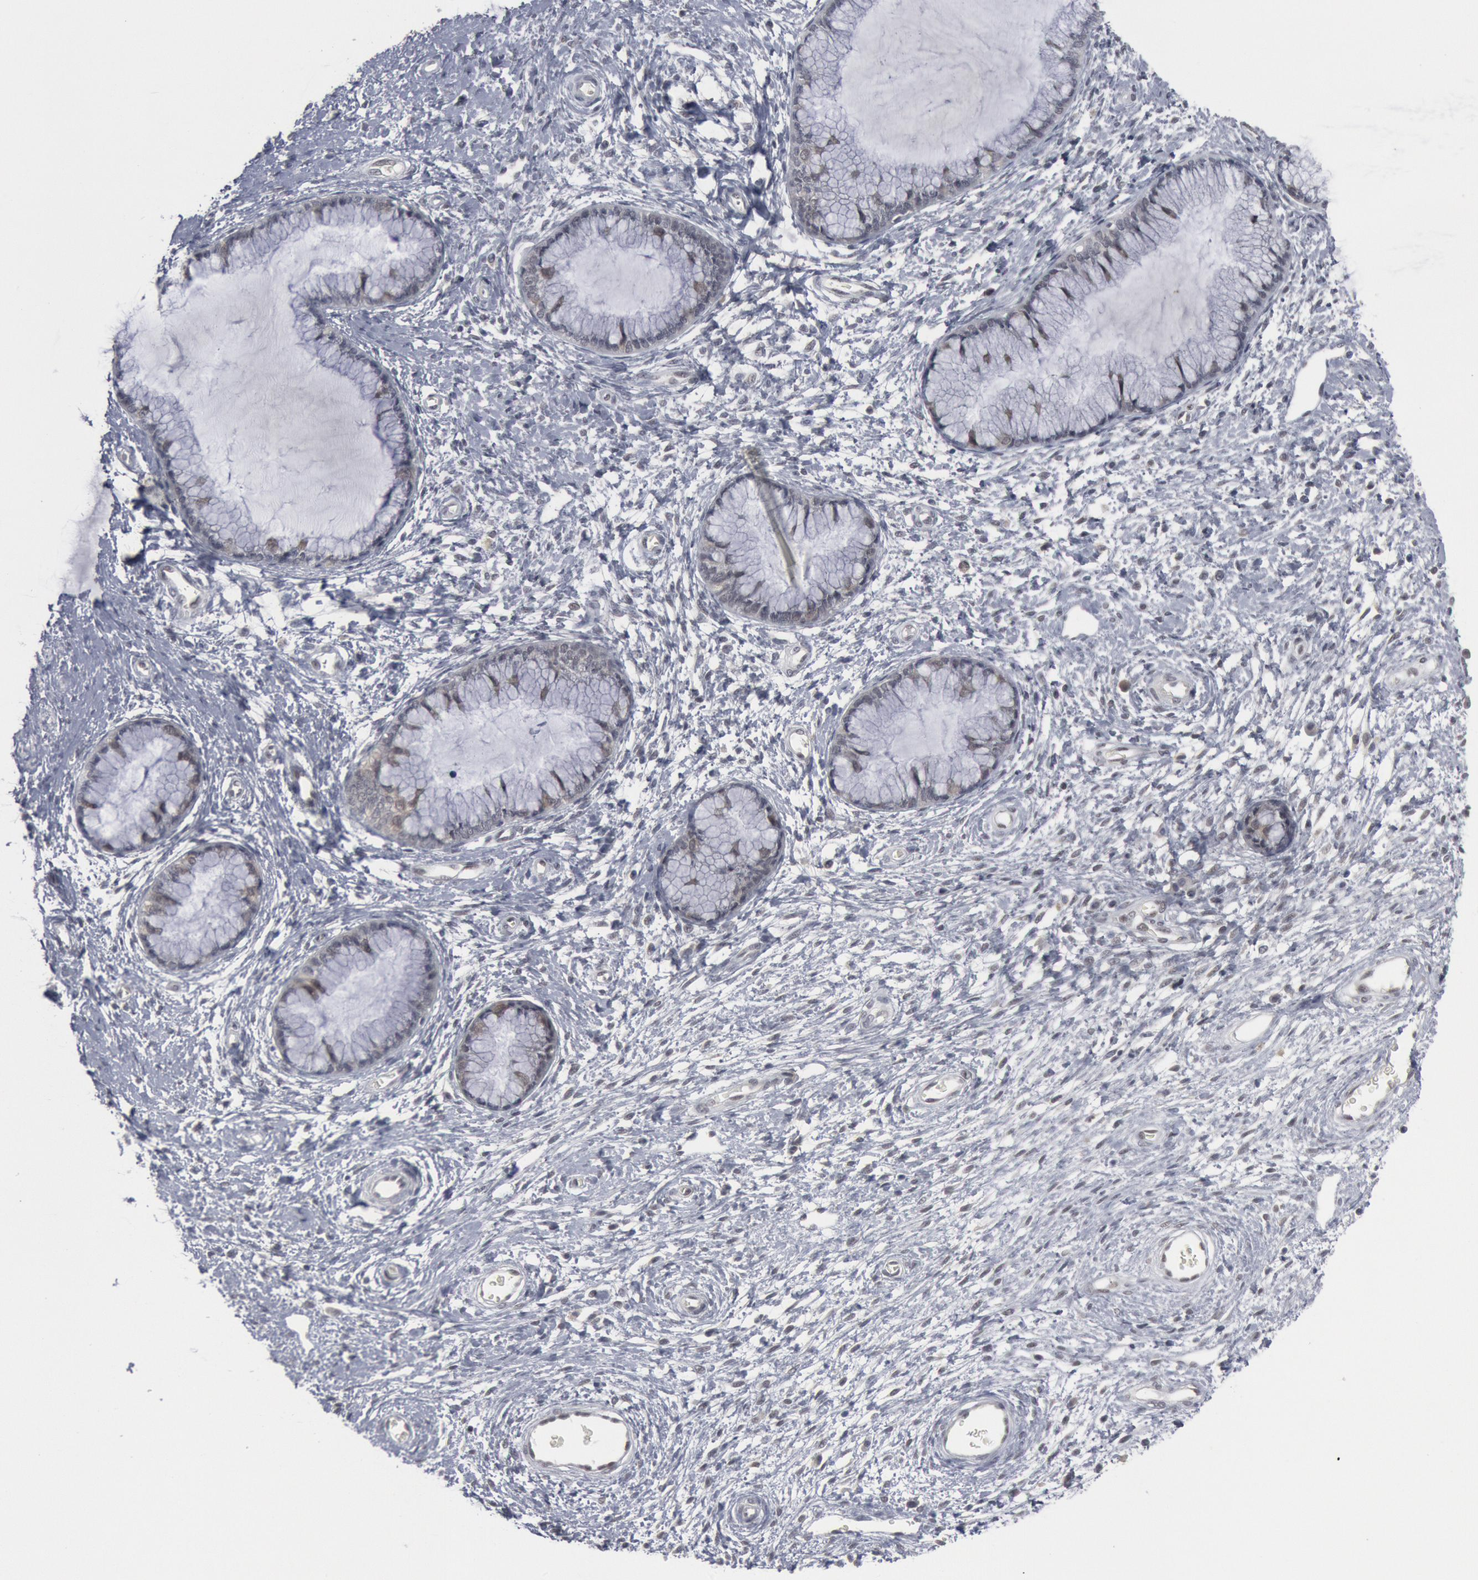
{"staining": {"intensity": "negative", "quantity": "none", "location": "none"}, "tissue": "cervix", "cell_type": "Glandular cells", "image_type": "normal", "snomed": [{"axis": "morphology", "description": "Normal tissue, NOS"}, {"axis": "topography", "description": "Cervix"}], "caption": "The photomicrograph displays no staining of glandular cells in unremarkable cervix. (DAB (3,3'-diaminobenzidine) IHC visualized using brightfield microscopy, high magnification).", "gene": "FOXO1", "patient": {"sex": "female", "age": 27}}